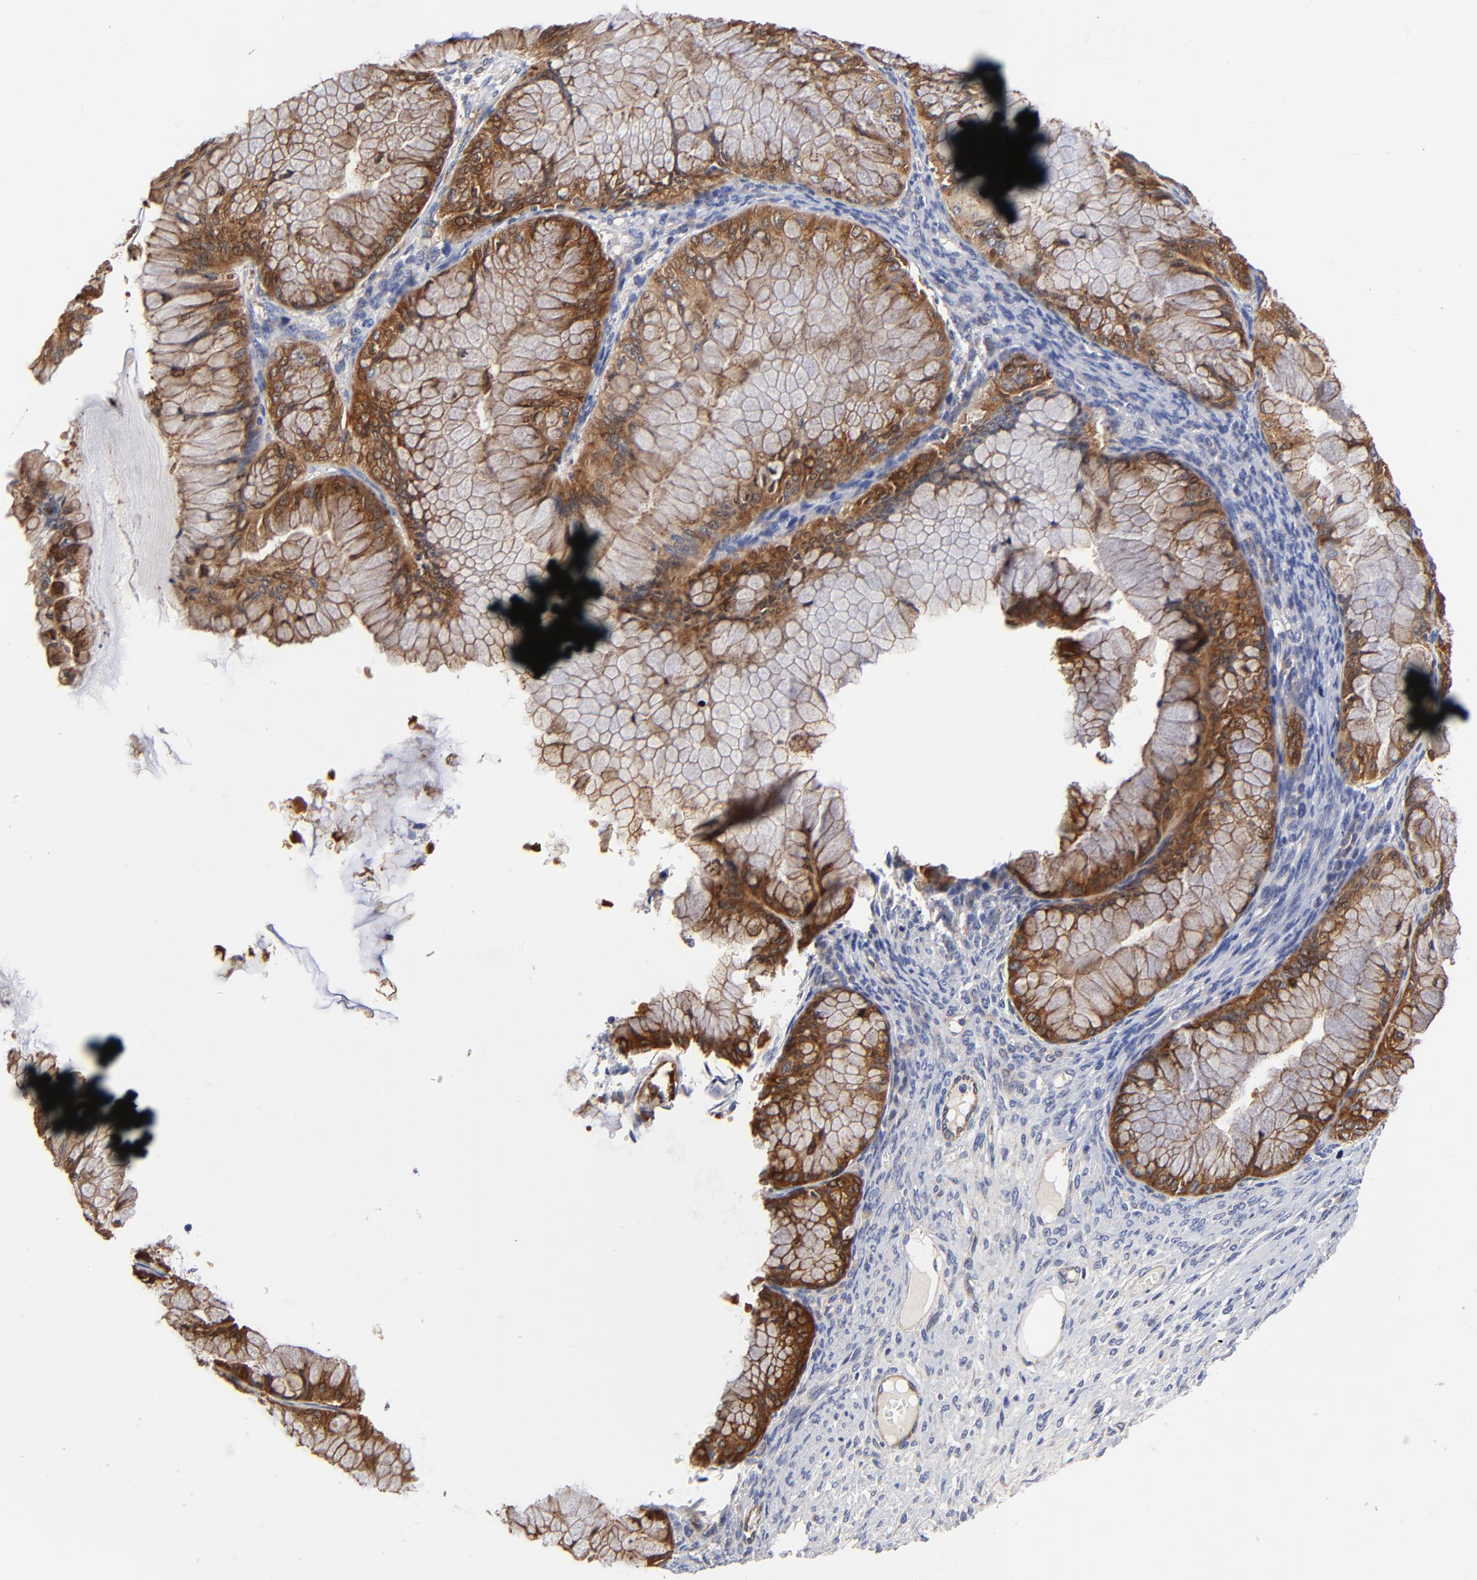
{"staining": {"intensity": "strong", "quantity": ">75%", "location": "cytoplasmic/membranous"}, "tissue": "ovarian cancer", "cell_type": "Tumor cells", "image_type": "cancer", "snomed": [{"axis": "morphology", "description": "Cystadenocarcinoma, mucinous, NOS"}, {"axis": "topography", "description": "Ovary"}], "caption": "Ovarian mucinous cystadenocarcinoma stained for a protein shows strong cytoplasmic/membranous positivity in tumor cells.", "gene": "FBXL2", "patient": {"sex": "female", "age": 63}}